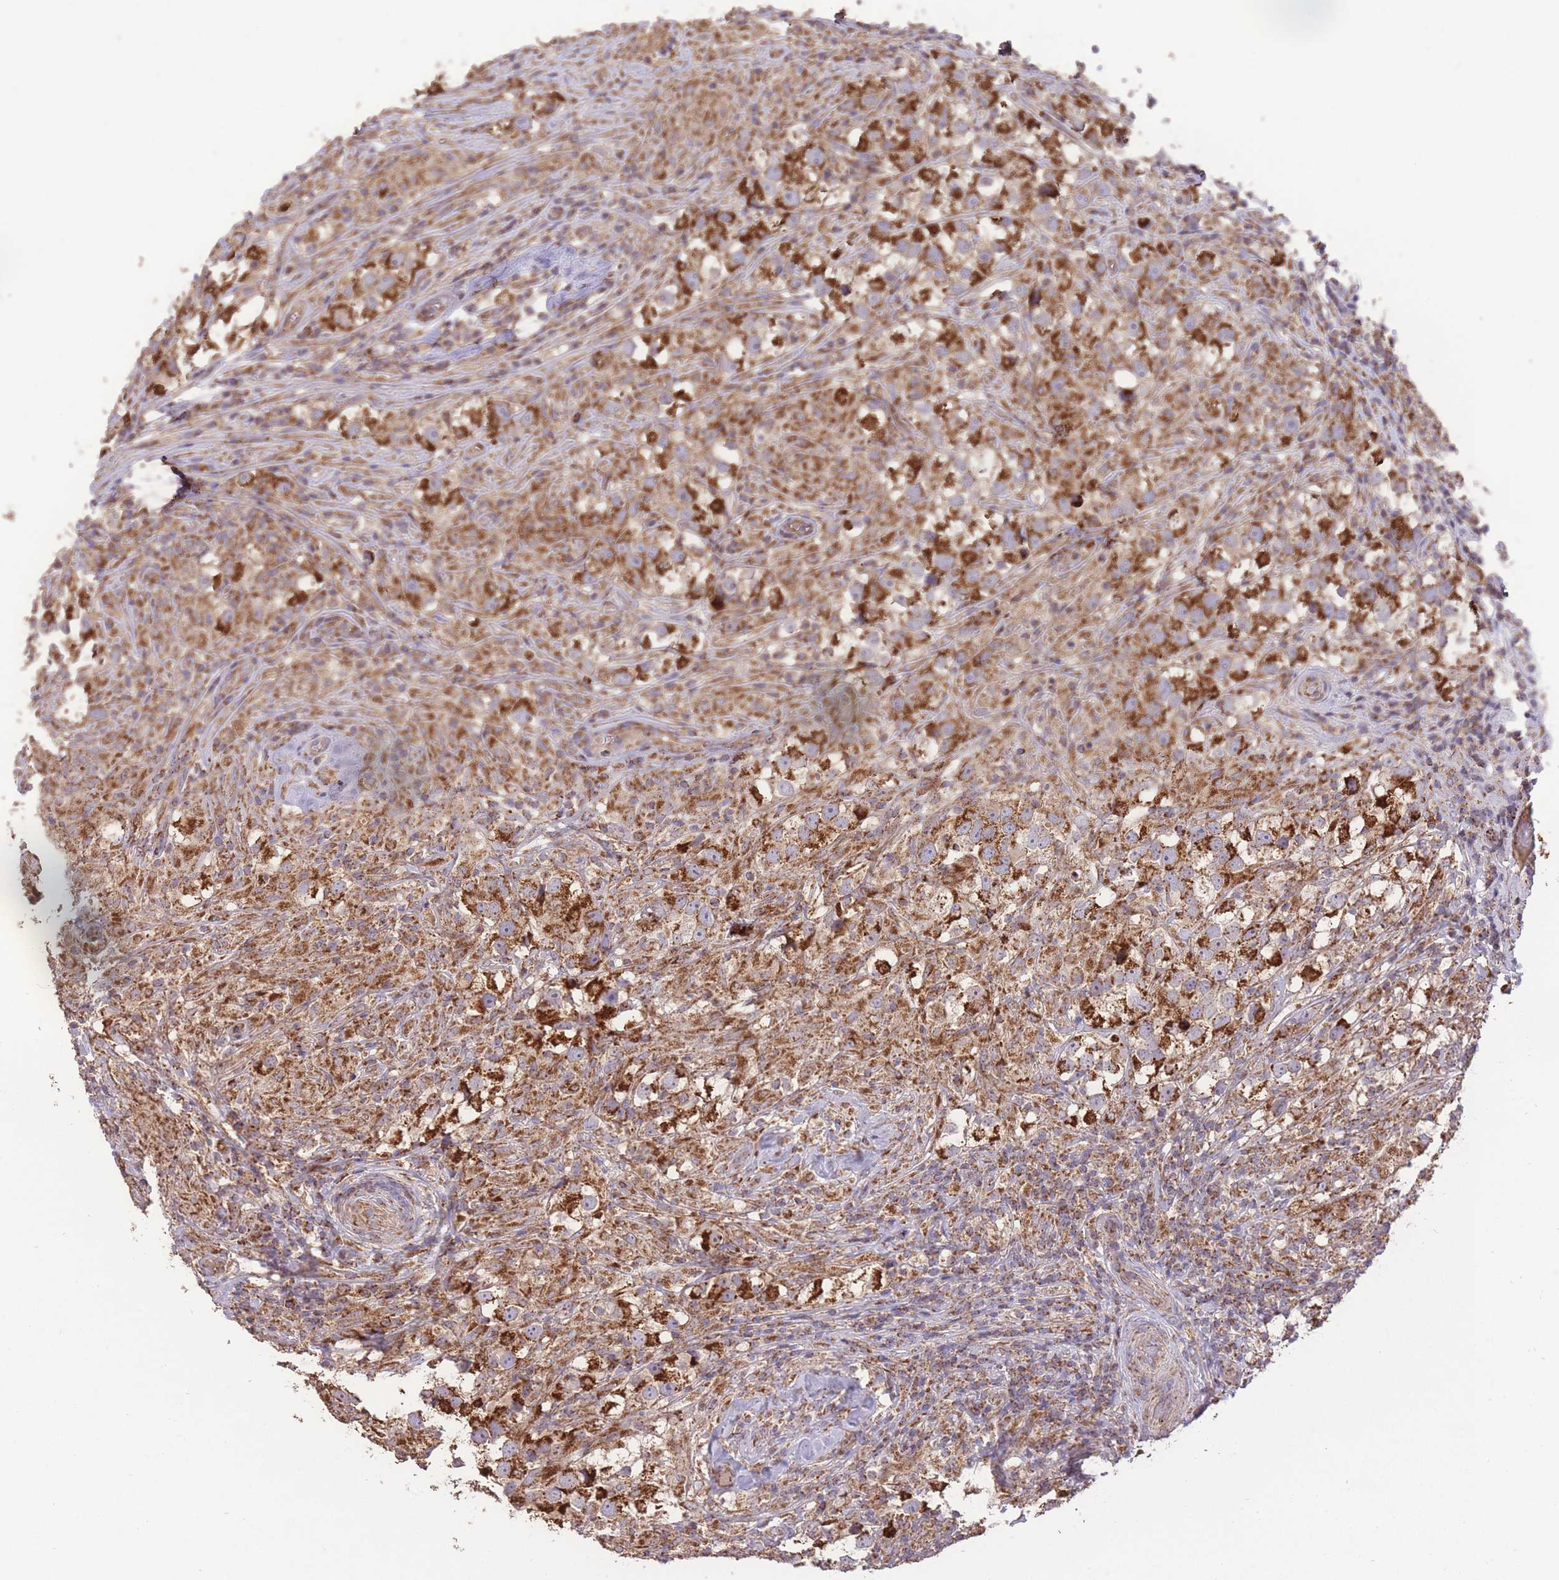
{"staining": {"intensity": "strong", "quantity": ">75%", "location": "cytoplasmic/membranous"}, "tissue": "testis cancer", "cell_type": "Tumor cells", "image_type": "cancer", "snomed": [{"axis": "morphology", "description": "Seminoma, NOS"}, {"axis": "topography", "description": "Testis"}], "caption": "A photomicrograph showing strong cytoplasmic/membranous positivity in approximately >75% of tumor cells in testis cancer, as visualized by brown immunohistochemical staining.", "gene": "PREP", "patient": {"sex": "male", "age": 46}}